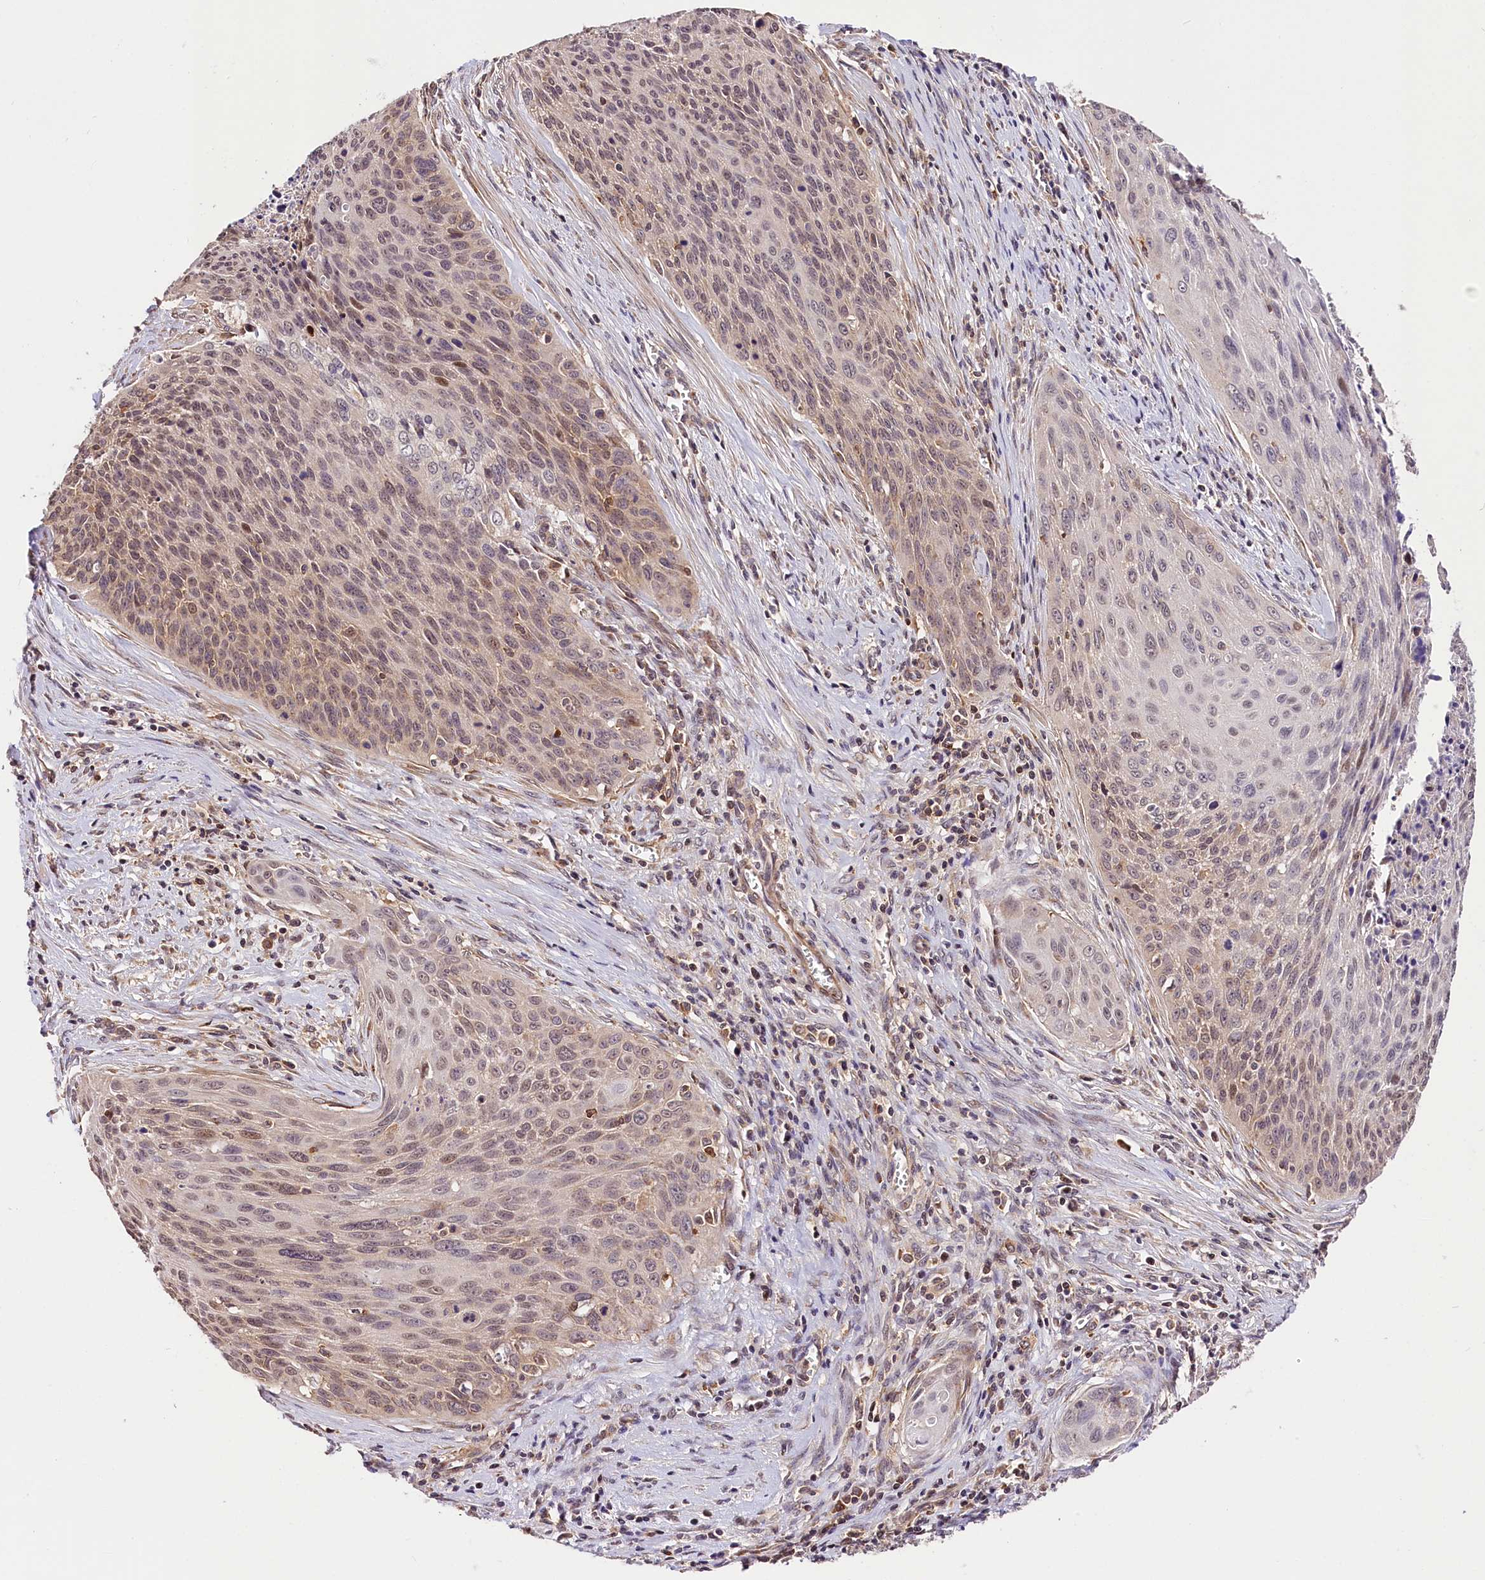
{"staining": {"intensity": "weak", "quantity": "<25%", "location": "nuclear"}, "tissue": "cervical cancer", "cell_type": "Tumor cells", "image_type": "cancer", "snomed": [{"axis": "morphology", "description": "Squamous cell carcinoma, NOS"}, {"axis": "topography", "description": "Cervix"}], "caption": "This is an immunohistochemistry photomicrograph of squamous cell carcinoma (cervical). There is no staining in tumor cells.", "gene": "CHORDC1", "patient": {"sex": "female", "age": 55}}